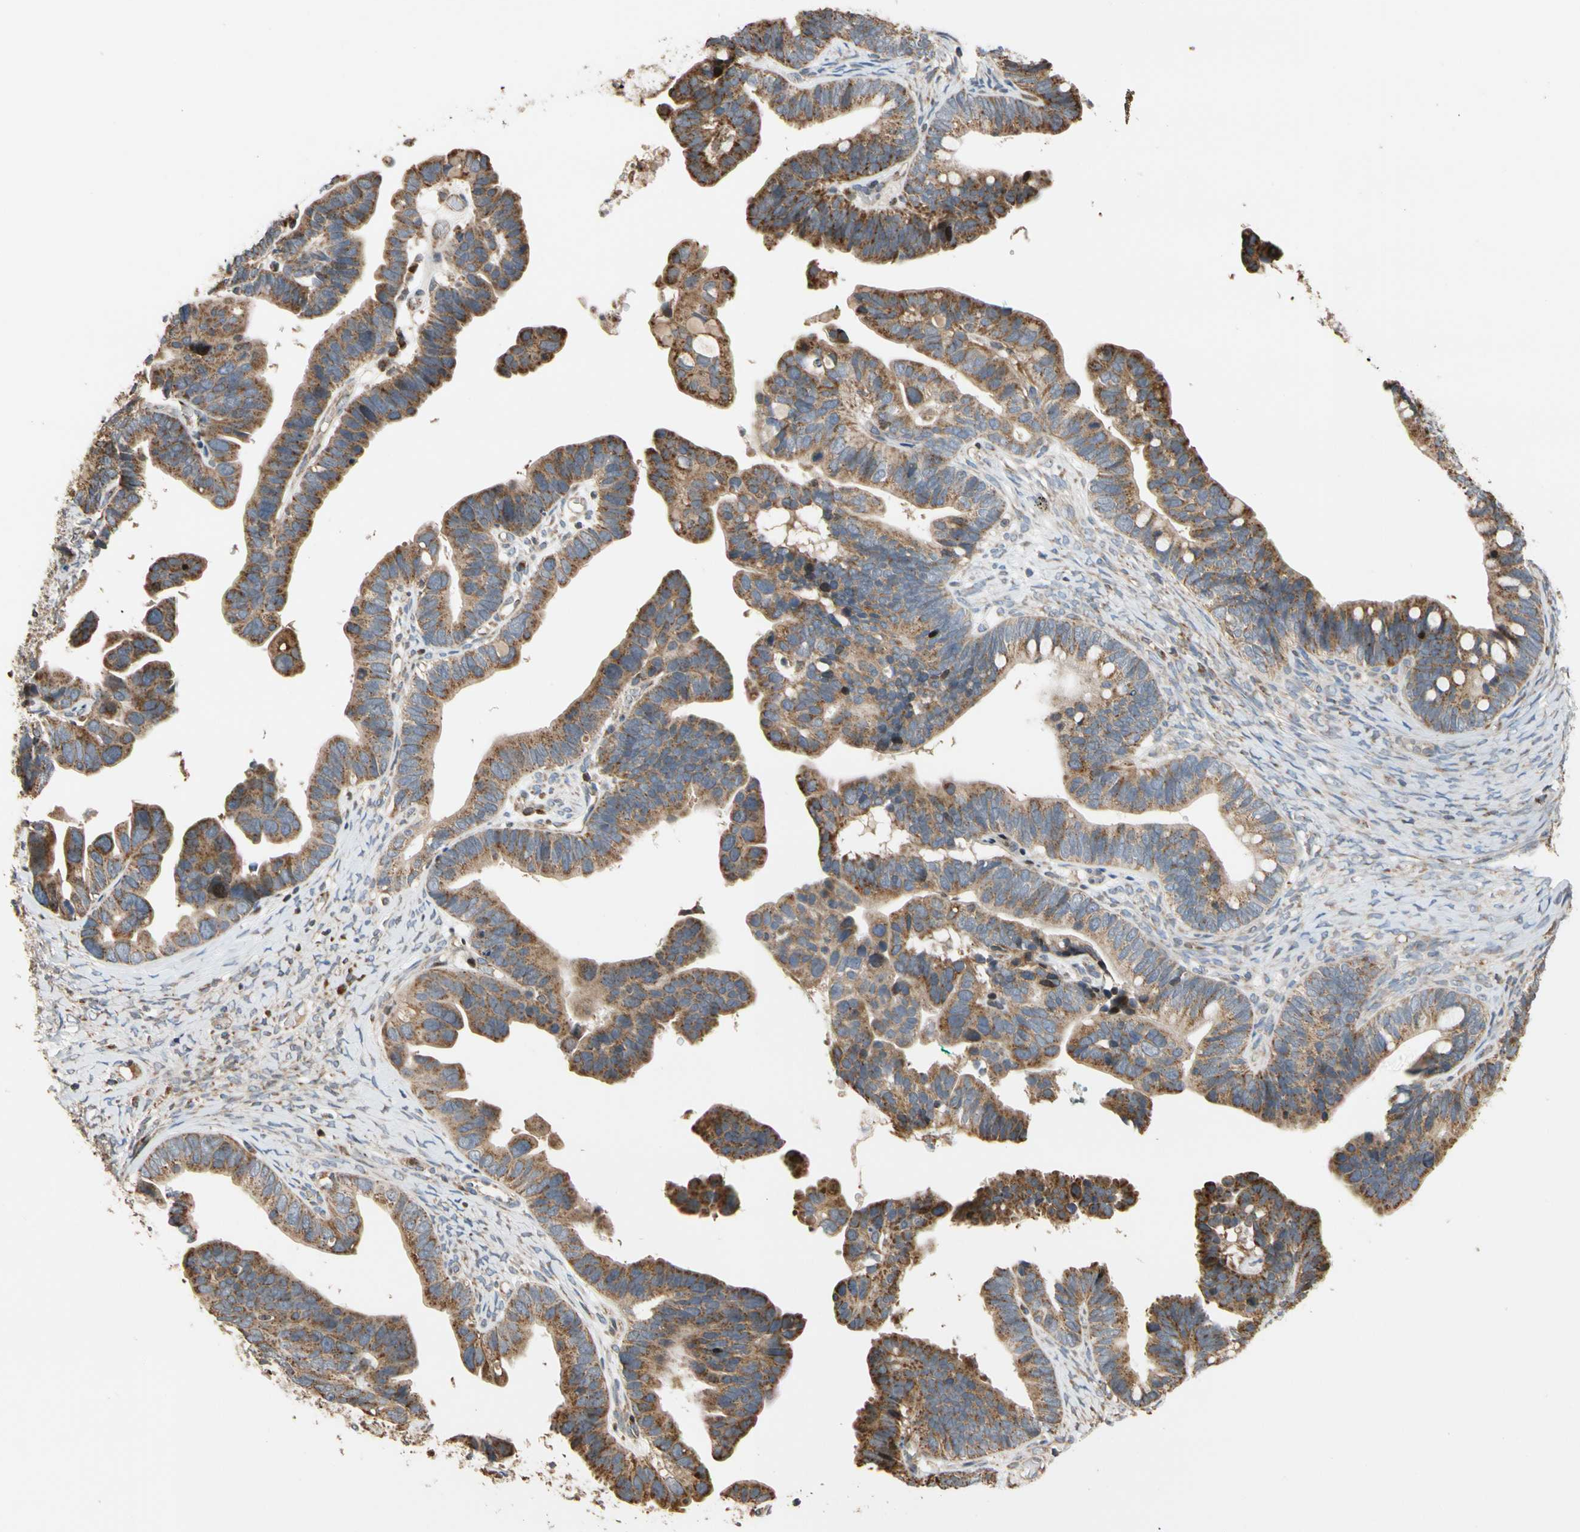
{"staining": {"intensity": "strong", "quantity": "25%-75%", "location": "cytoplasmic/membranous"}, "tissue": "ovarian cancer", "cell_type": "Tumor cells", "image_type": "cancer", "snomed": [{"axis": "morphology", "description": "Cystadenocarcinoma, serous, NOS"}, {"axis": "topography", "description": "Ovary"}], "caption": "Ovarian cancer tissue demonstrates strong cytoplasmic/membranous positivity in about 25%-75% of tumor cells", "gene": "IP6K2", "patient": {"sex": "female", "age": 56}}